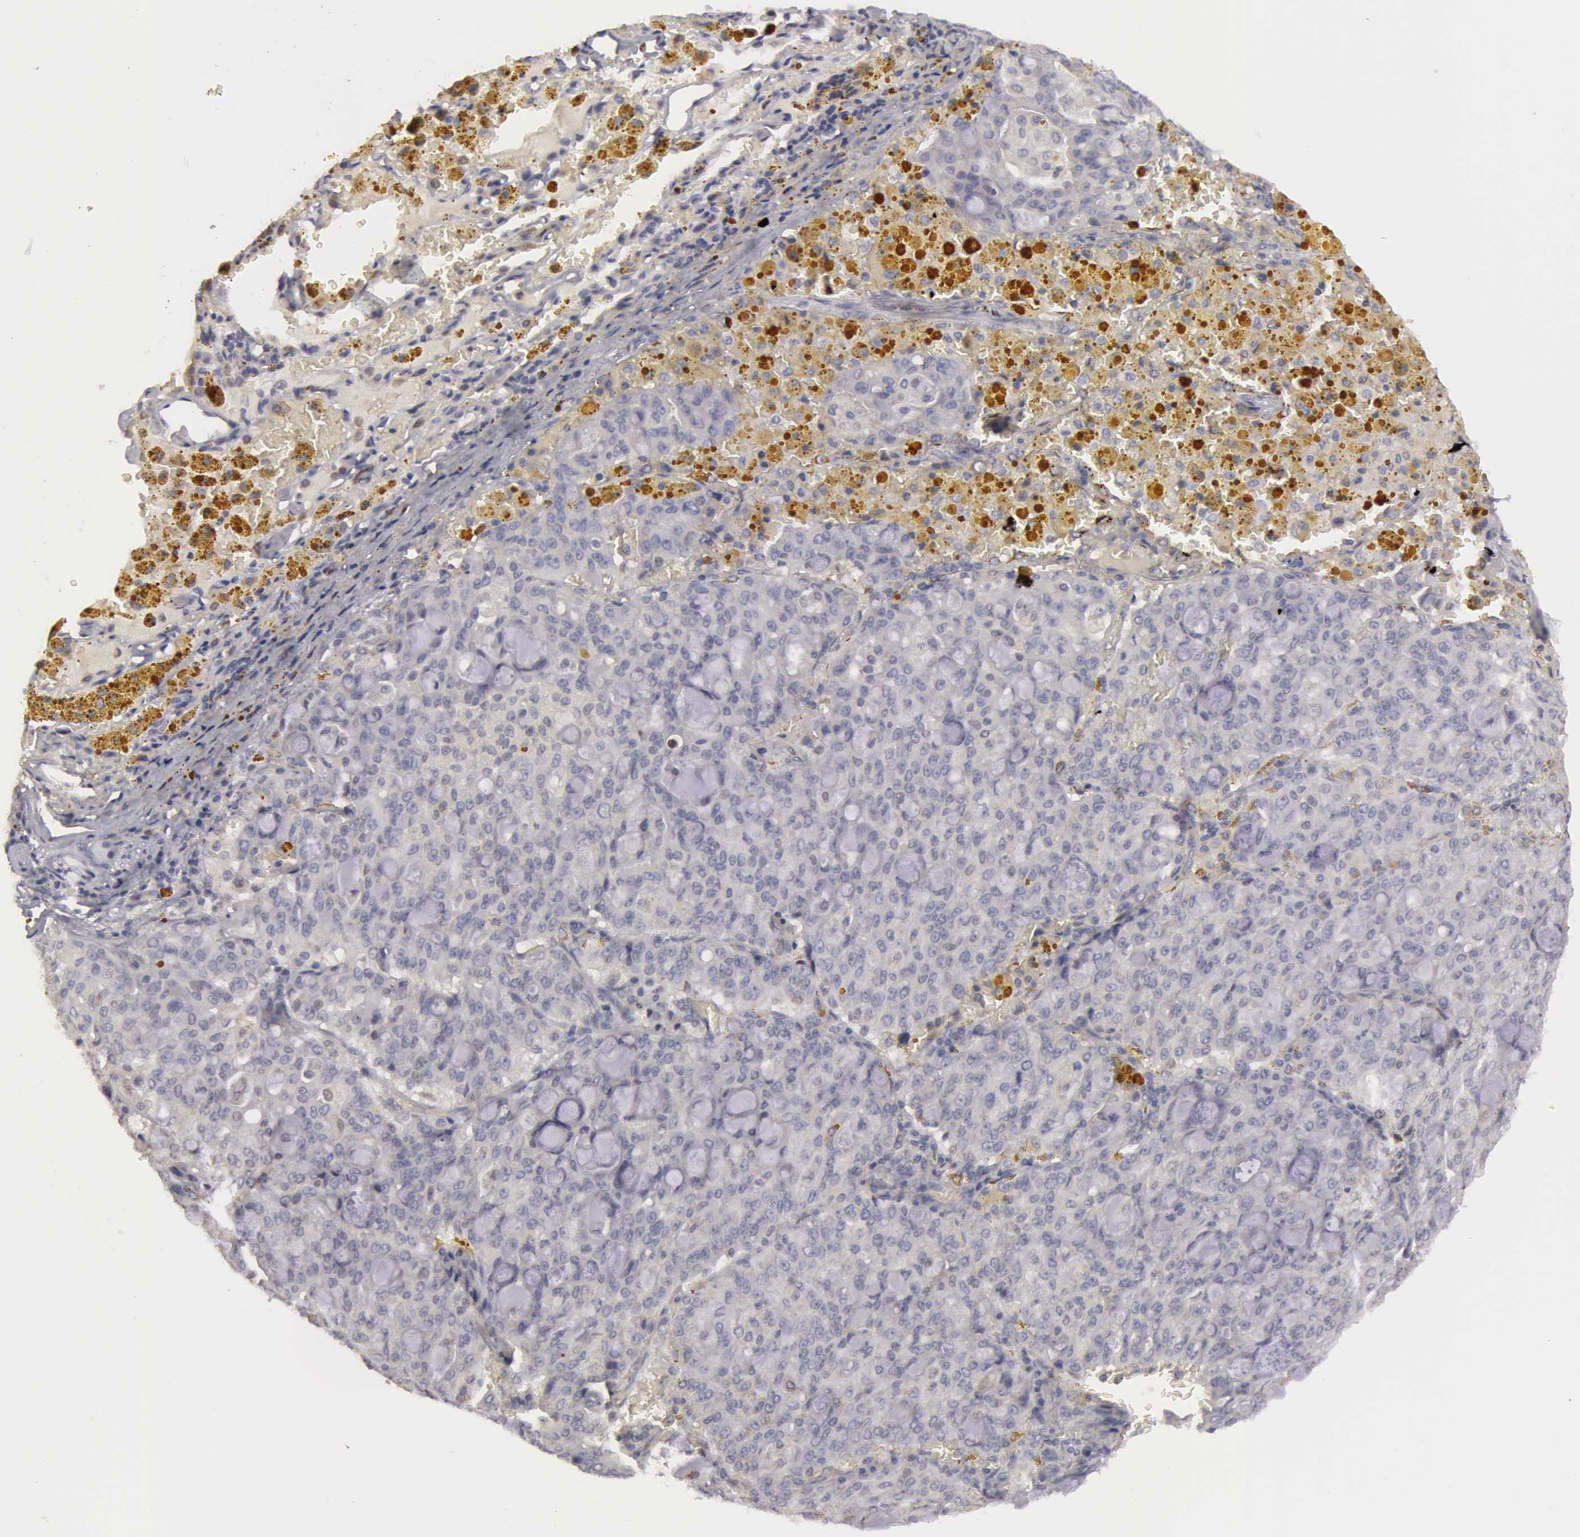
{"staining": {"intensity": "negative", "quantity": "none", "location": "none"}, "tissue": "lung cancer", "cell_type": "Tumor cells", "image_type": "cancer", "snomed": [{"axis": "morphology", "description": "Adenocarcinoma, NOS"}, {"axis": "topography", "description": "Lung"}], "caption": "Human adenocarcinoma (lung) stained for a protein using immunohistochemistry (IHC) exhibits no expression in tumor cells.", "gene": "CAT", "patient": {"sex": "female", "age": 44}}